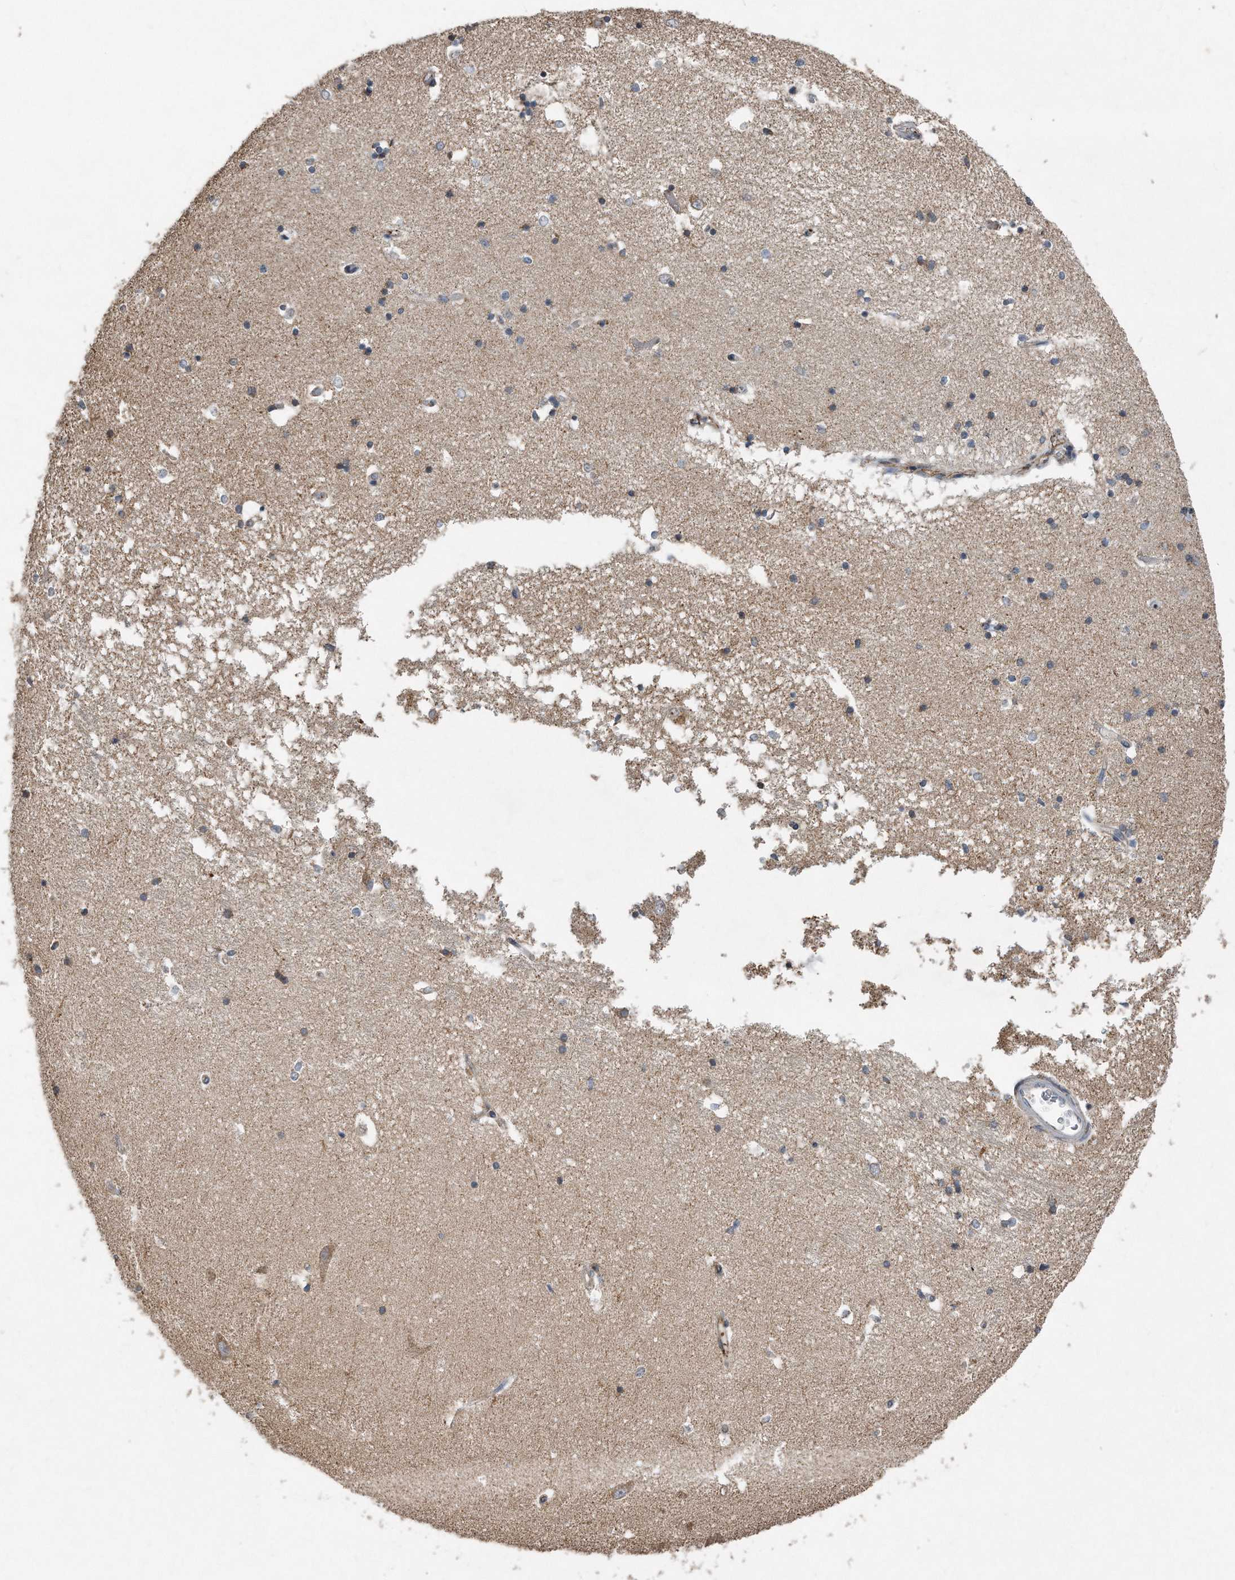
{"staining": {"intensity": "negative", "quantity": "none", "location": "none"}, "tissue": "hippocampus", "cell_type": "Glial cells", "image_type": "normal", "snomed": [{"axis": "morphology", "description": "Normal tissue, NOS"}, {"axis": "topography", "description": "Hippocampus"}], "caption": "High power microscopy micrograph of an IHC image of benign hippocampus, revealing no significant positivity in glial cells.", "gene": "SDHA", "patient": {"sex": "male", "age": 45}}